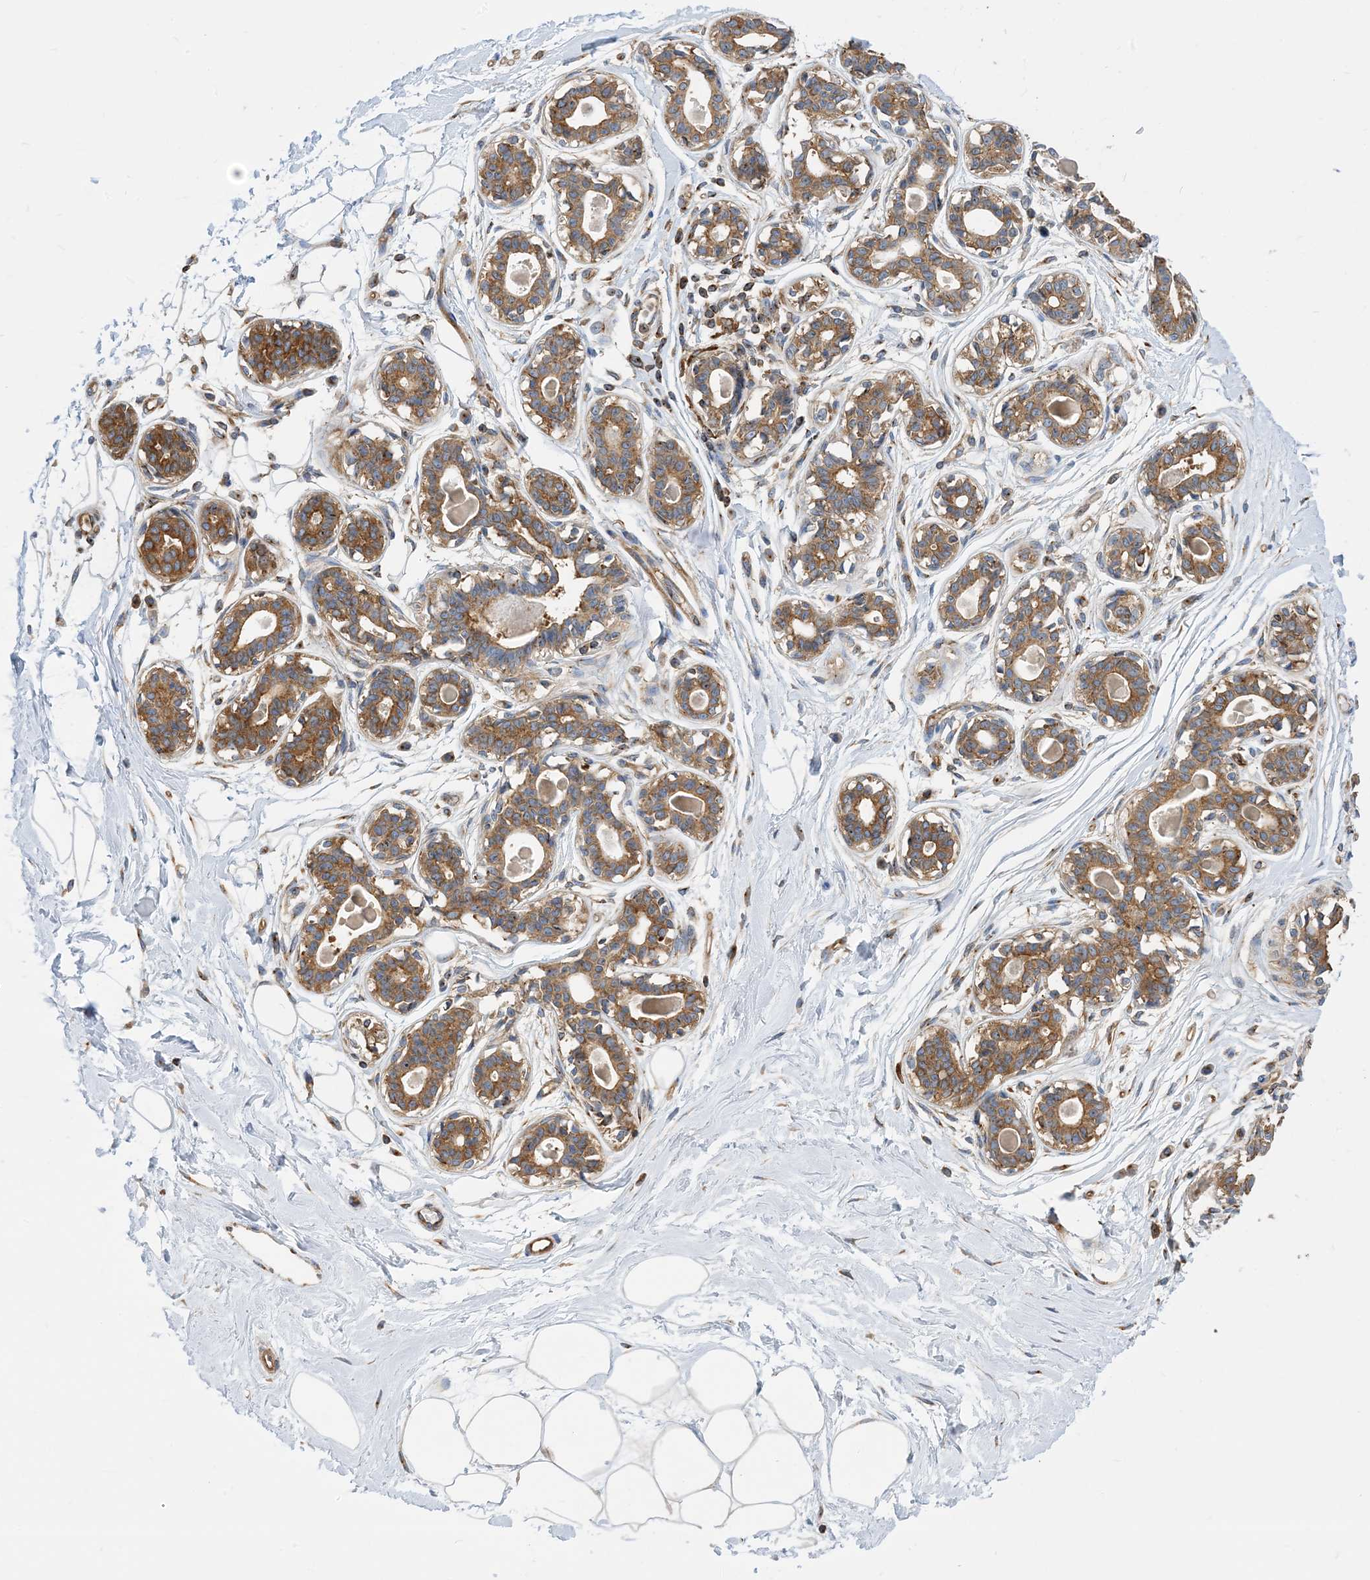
{"staining": {"intensity": "weak", "quantity": ">75%", "location": "cytoplasmic/membranous"}, "tissue": "breast", "cell_type": "Adipocytes", "image_type": "normal", "snomed": [{"axis": "morphology", "description": "Normal tissue, NOS"}, {"axis": "topography", "description": "Breast"}], "caption": "Adipocytes display weak cytoplasmic/membranous staining in approximately >75% of cells in normal breast.", "gene": "DYNC1LI1", "patient": {"sex": "female", "age": 45}}